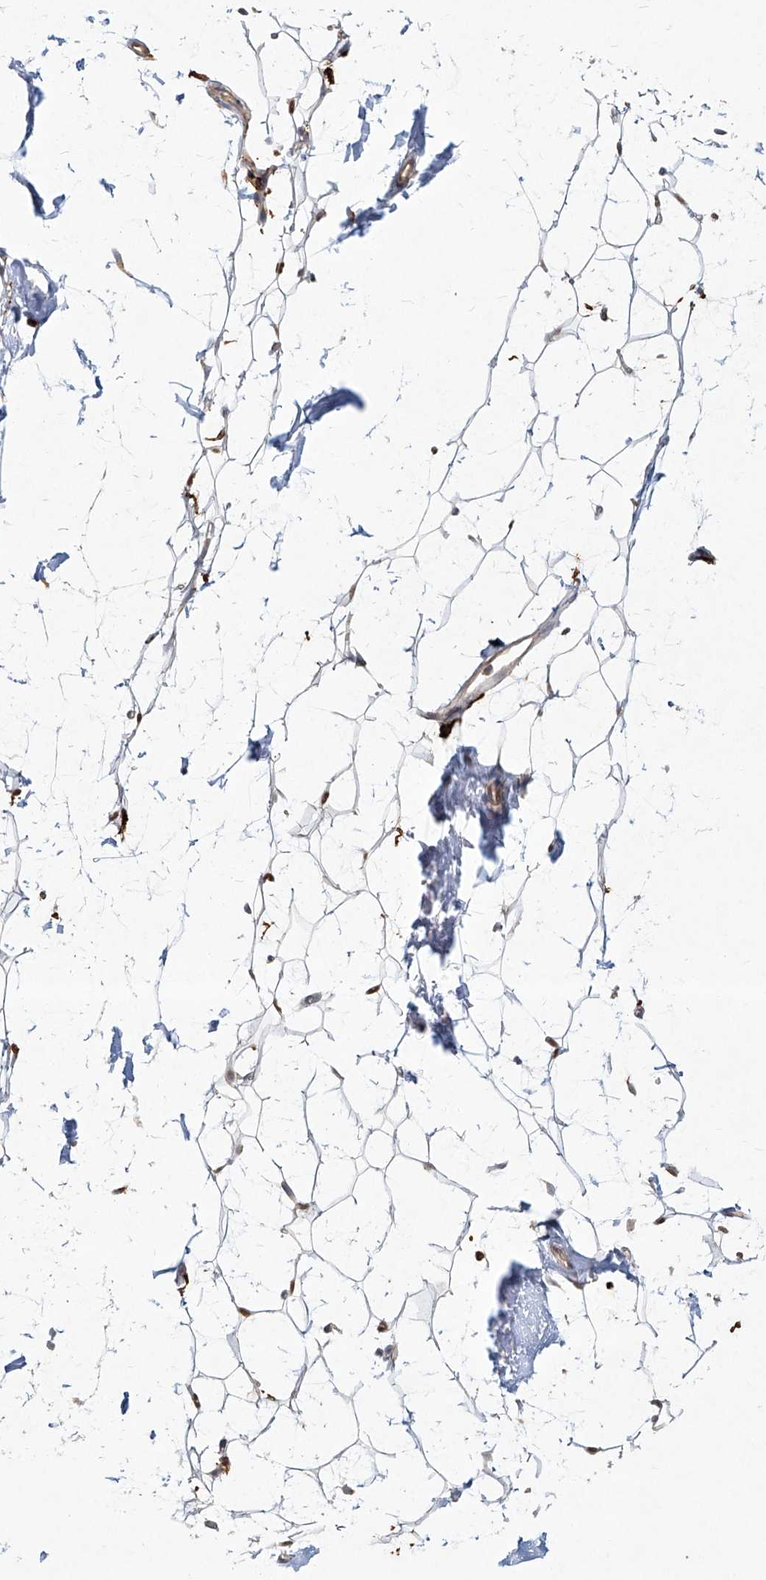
{"staining": {"intensity": "weak", "quantity": "25%-75%", "location": "cytoplasmic/membranous"}, "tissue": "adipose tissue", "cell_type": "Adipocytes", "image_type": "normal", "snomed": [{"axis": "morphology", "description": "Normal tissue, NOS"}, {"axis": "topography", "description": "Breast"}], "caption": "Immunohistochemical staining of normal human adipose tissue demonstrates weak cytoplasmic/membranous protein expression in approximately 25%-75% of adipocytes. The staining is performed using DAB brown chromogen to label protein expression. The nuclei are counter-stained blue using hematoxylin.", "gene": "CD209", "patient": {"sex": "female", "age": 23}}